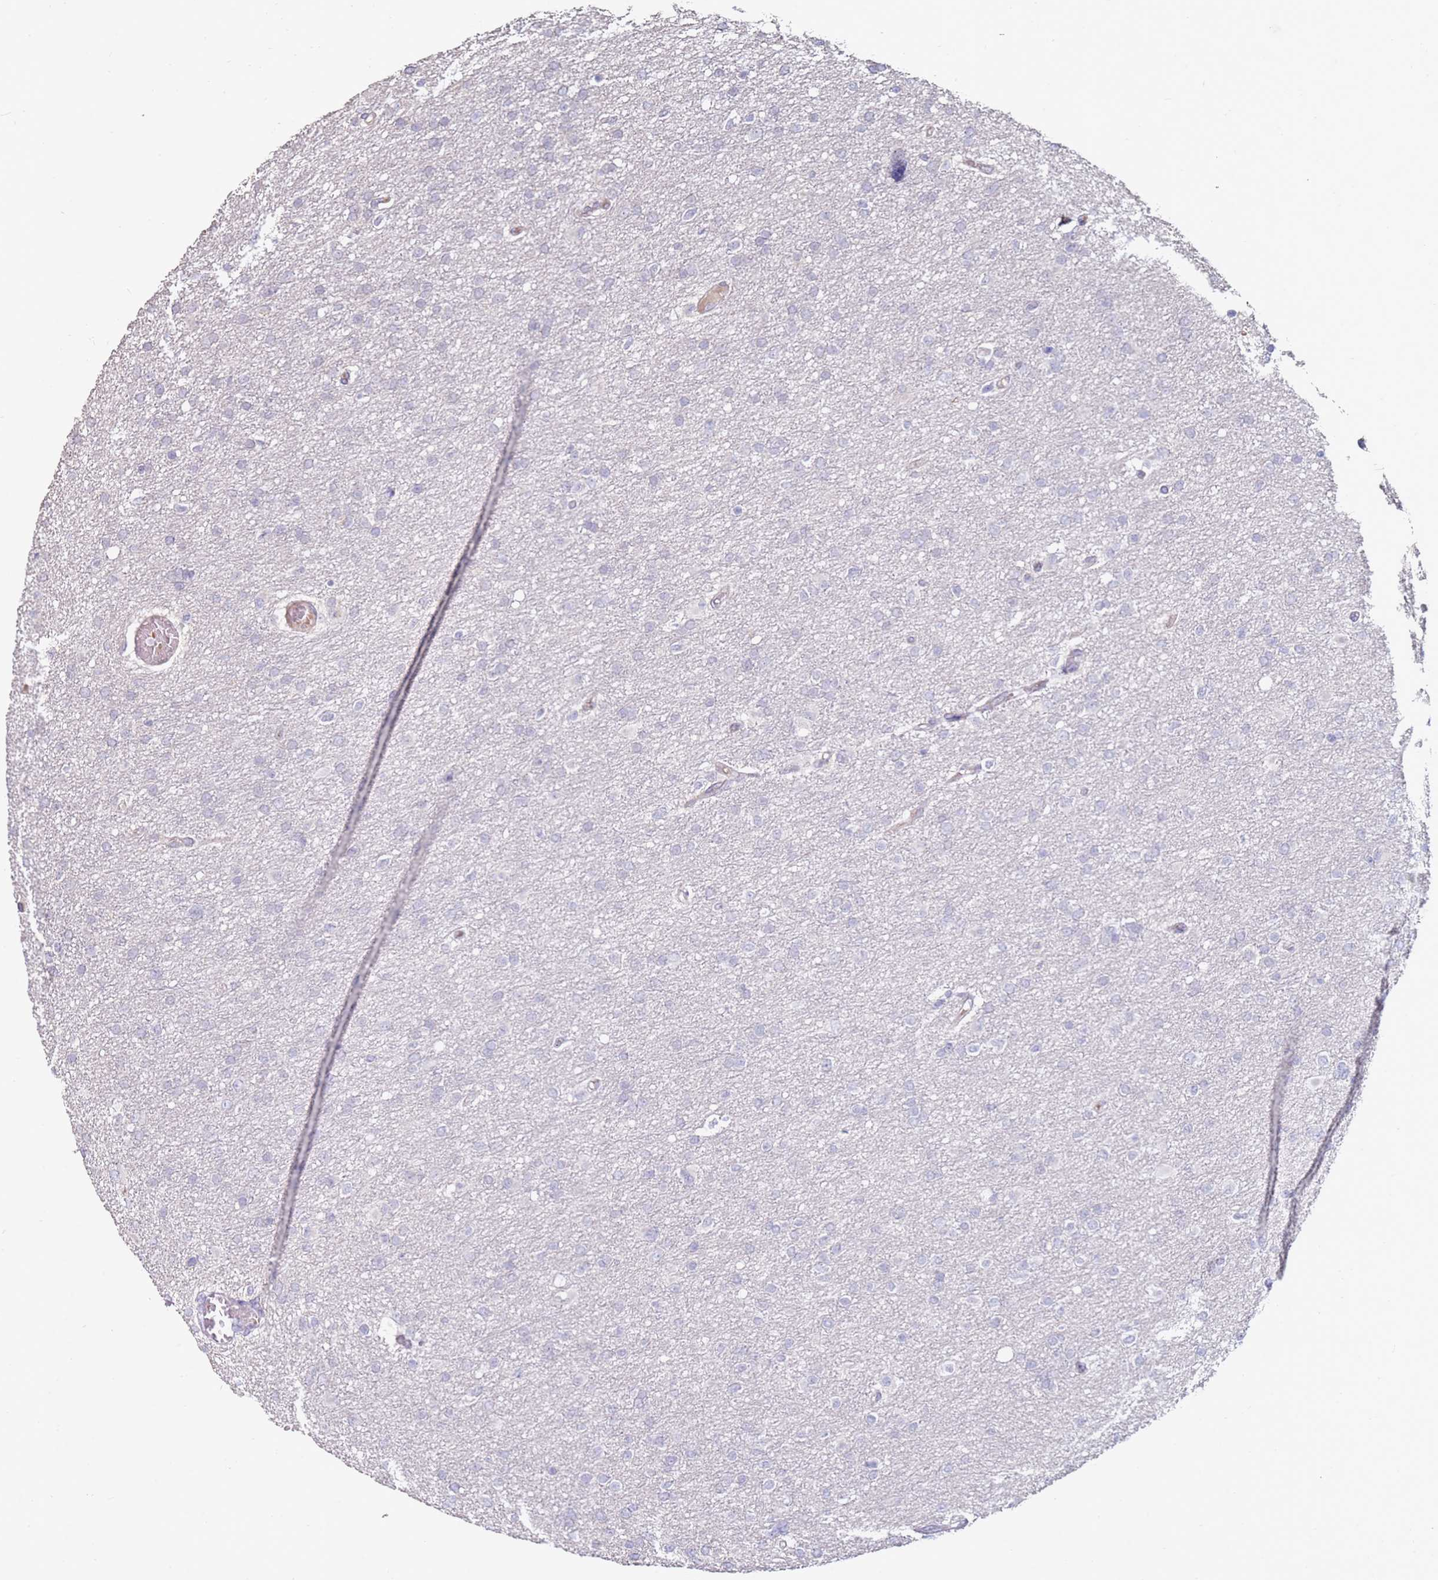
{"staining": {"intensity": "negative", "quantity": "none", "location": "none"}, "tissue": "glioma", "cell_type": "Tumor cells", "image_type": "cancer", "snomed": [{"axis": "morphology", "description": "Glioma, malignant, High grade"}, {"axis": "topography", "description": "Cerebral cortex"}], "caption": "The immunohistochemistry (IHC) image has no significant expression in tumor cells of high-grade glioma (malignant) tissue.", "gene": "RARS2", "patient": {"sex": "female", "age": 36}}